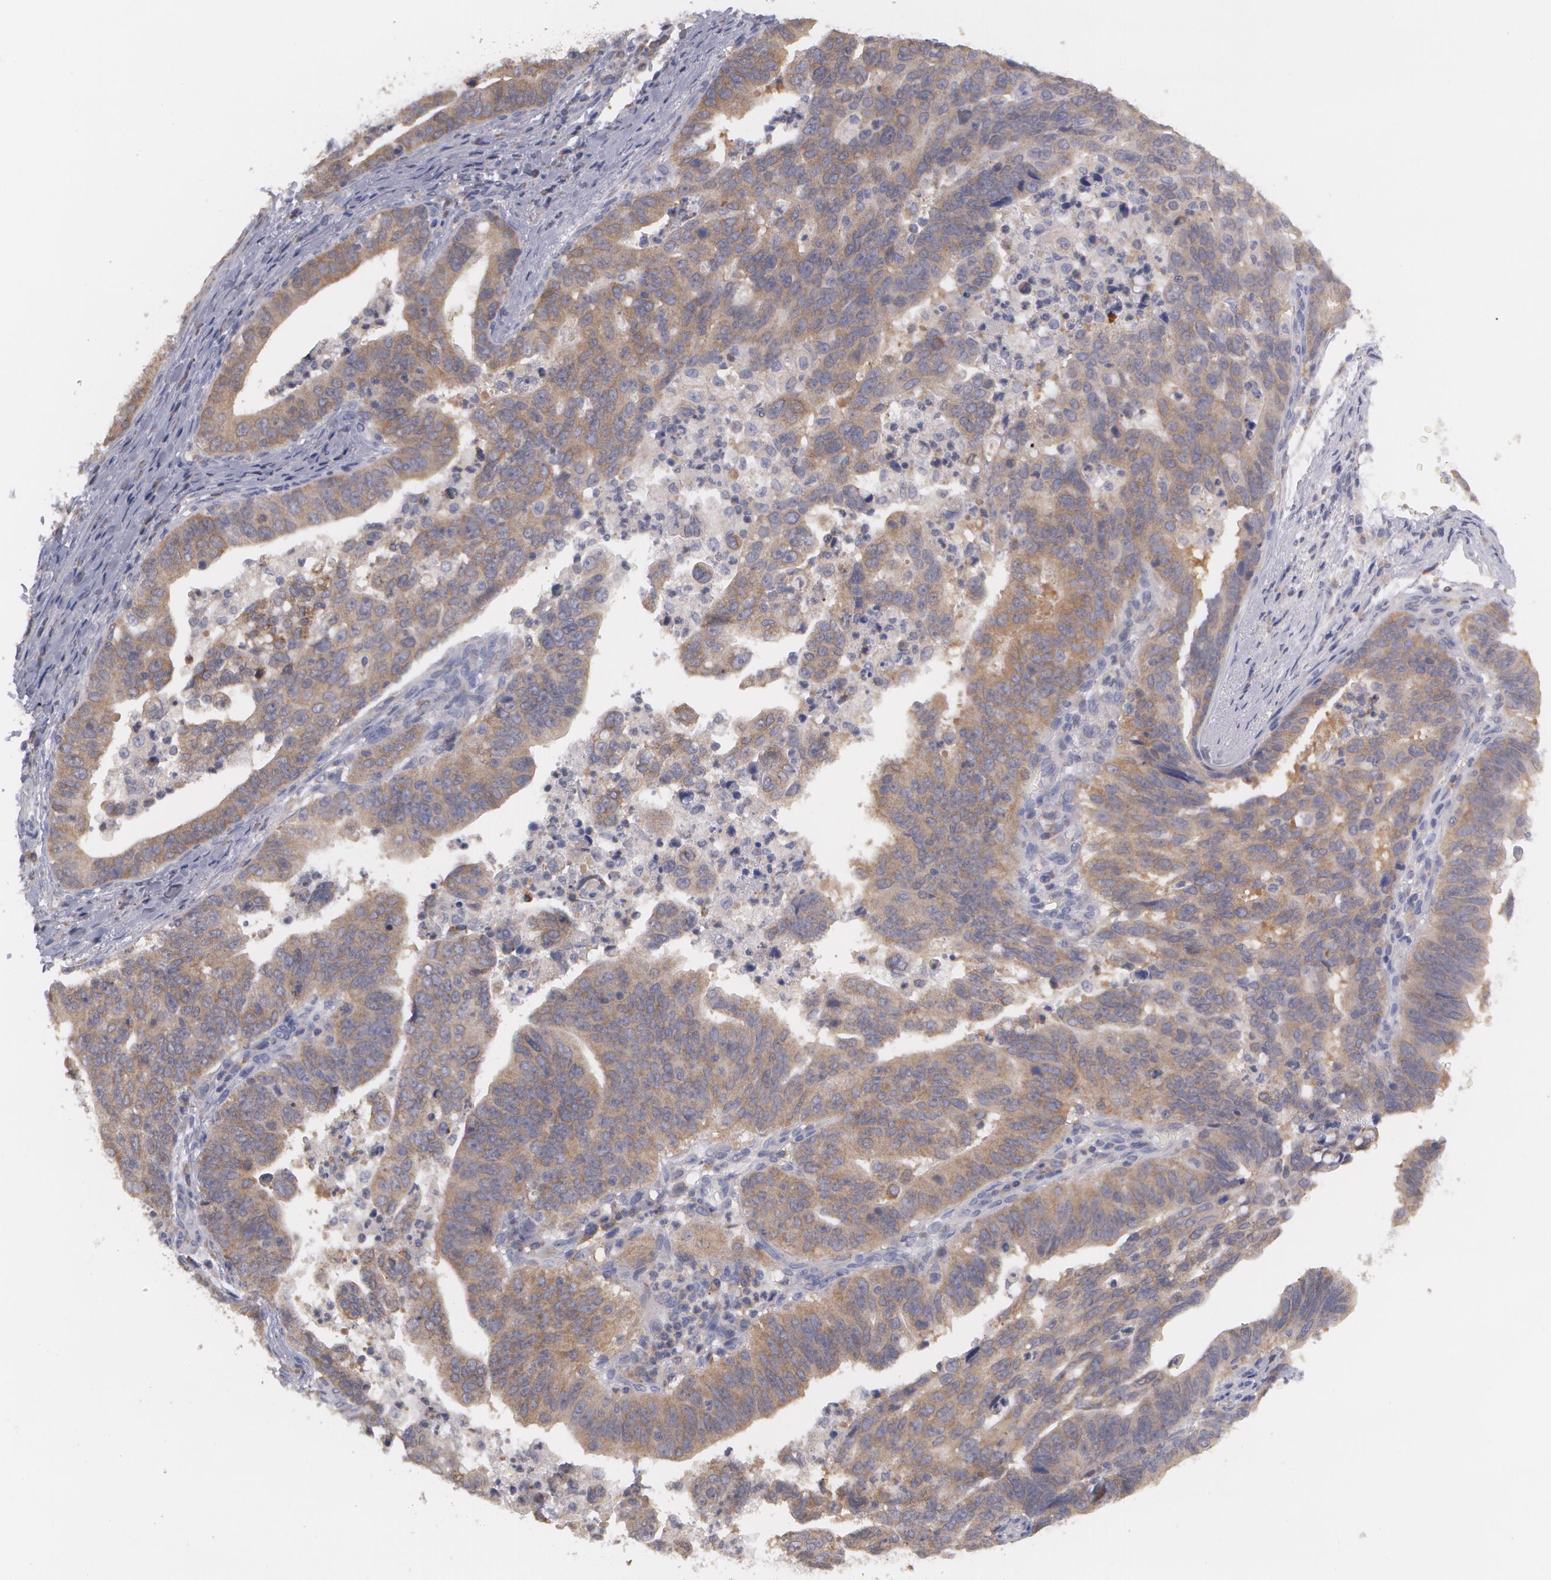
{"staining": {"intensity": "moderate", "quantity": ">75%", "location": "cytoplasmic/membranous"}, "tissue": "stomach cancer", "cell_type": "Tumor cells", "image_type": "cancer", "snomed": [{"axis": "morphology", "description": "Adenocarcinoma, NOS"}, {"axis": "topography", "description": "Stomach, upper"}], "caption": "Protein expression analysis of human stomach cancer (adenocarcinoma) reveals moderate cytoplasmic/membranous expression in approximately >75% of tumor cells.", "gene": "MTHFD1", "patient": {"sex": "female", "age": 50}}